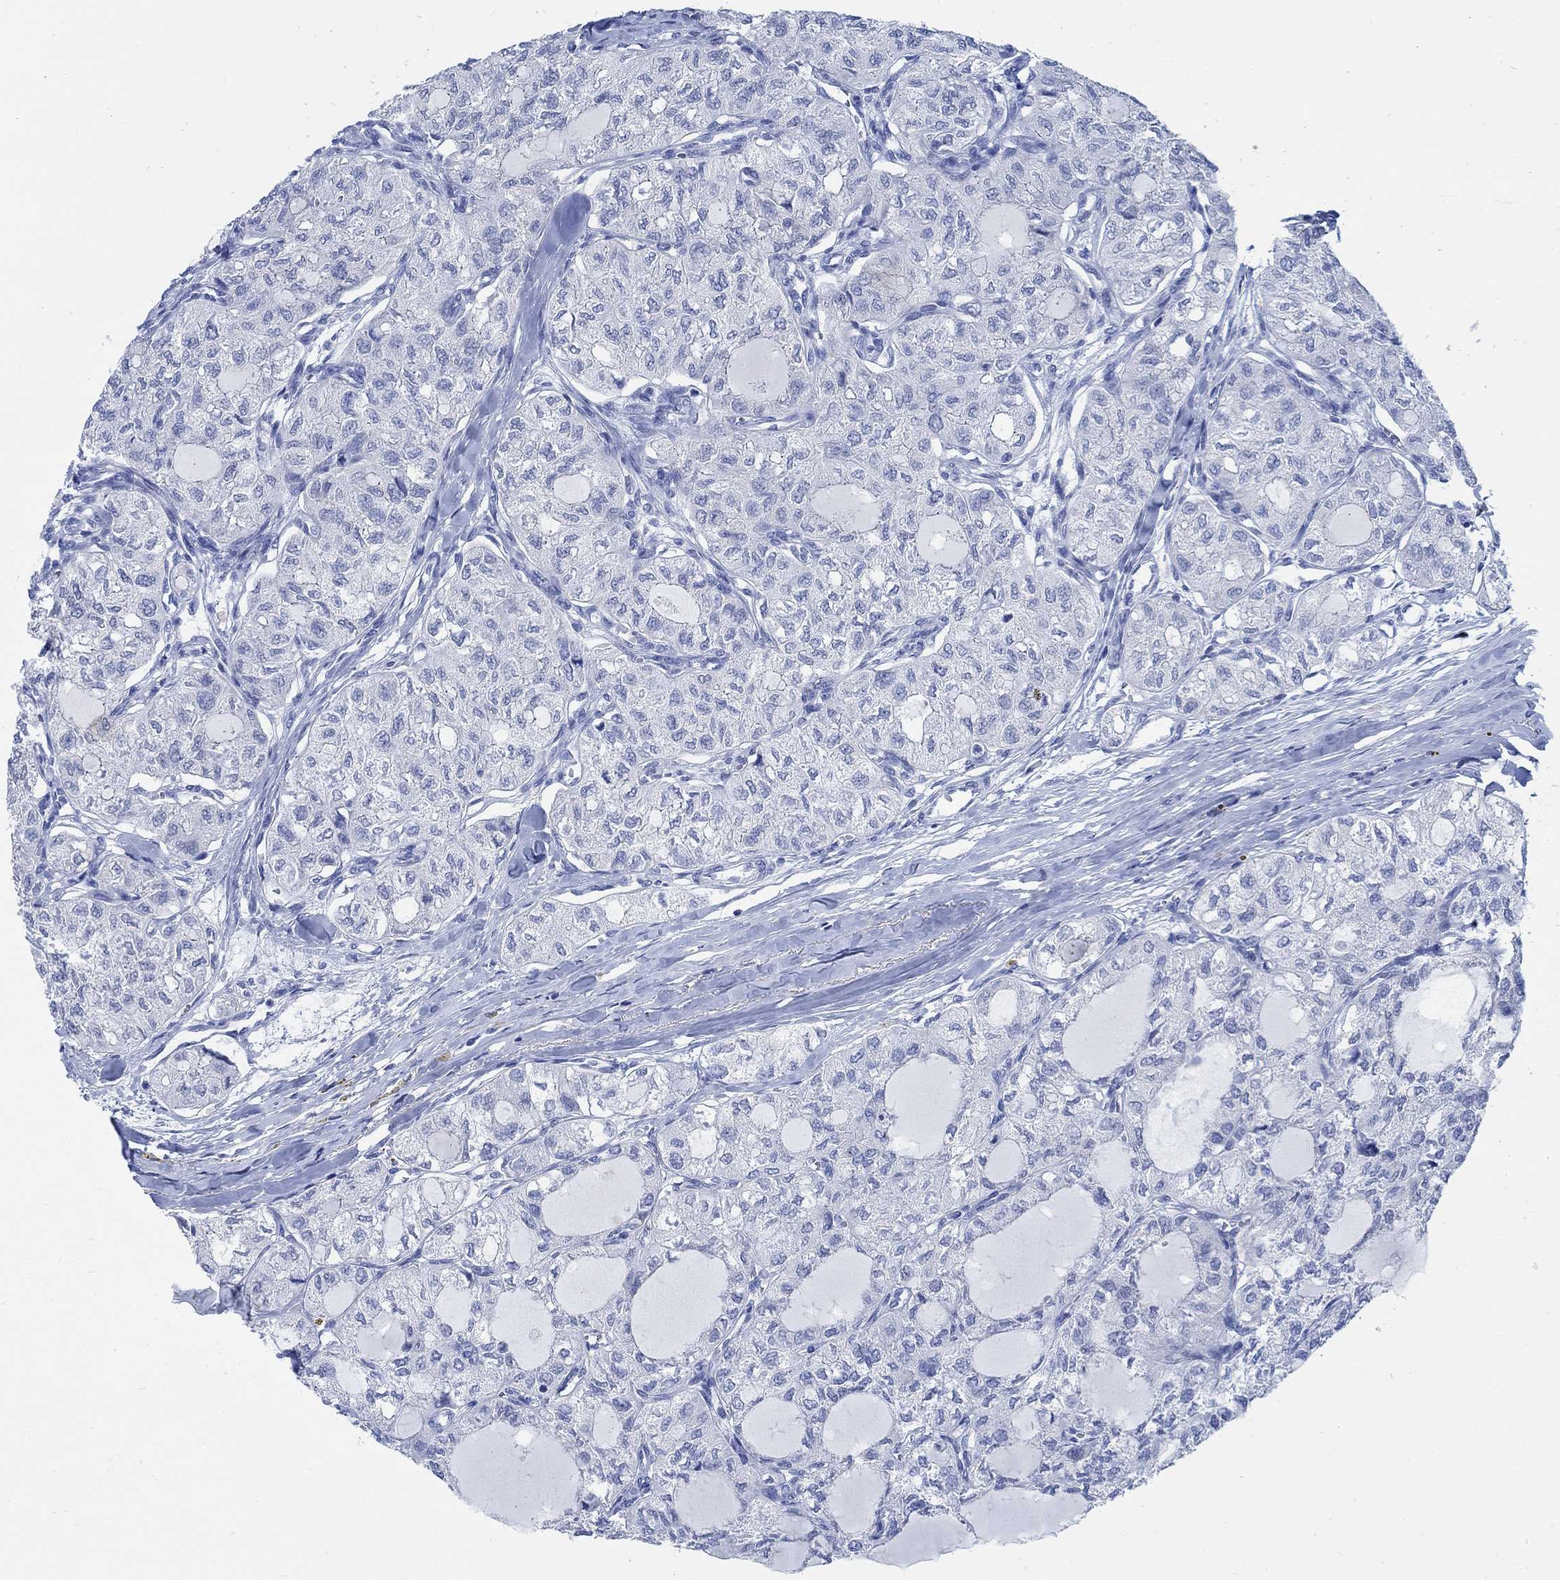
{"staining": {"intensity": "negative", "quantity": "none", "location": "none"}, "tissue": "thyroid cancer", "cell_type": "Tumor cells", "image_type": "cancer", "snomed": [{"axis": "morphology", "description": "Follicular adenoma carcinoma, NOS"}, {"axis": "topography", "description": "Thyroid gland"}], "caption": "High power microscopy micrograph of an immunohistochemistry micrograph of thyroid follicular adenoma carcinoma, revealing no significant staining in tumor cells. (Brightfield microscopy of DAB (3,3'-diaminobenzidine) immunohistochemistry (IHC) at high magnification).", "gene": "CAMK2N1", "patient": {"sex": "male", "age": 75}}